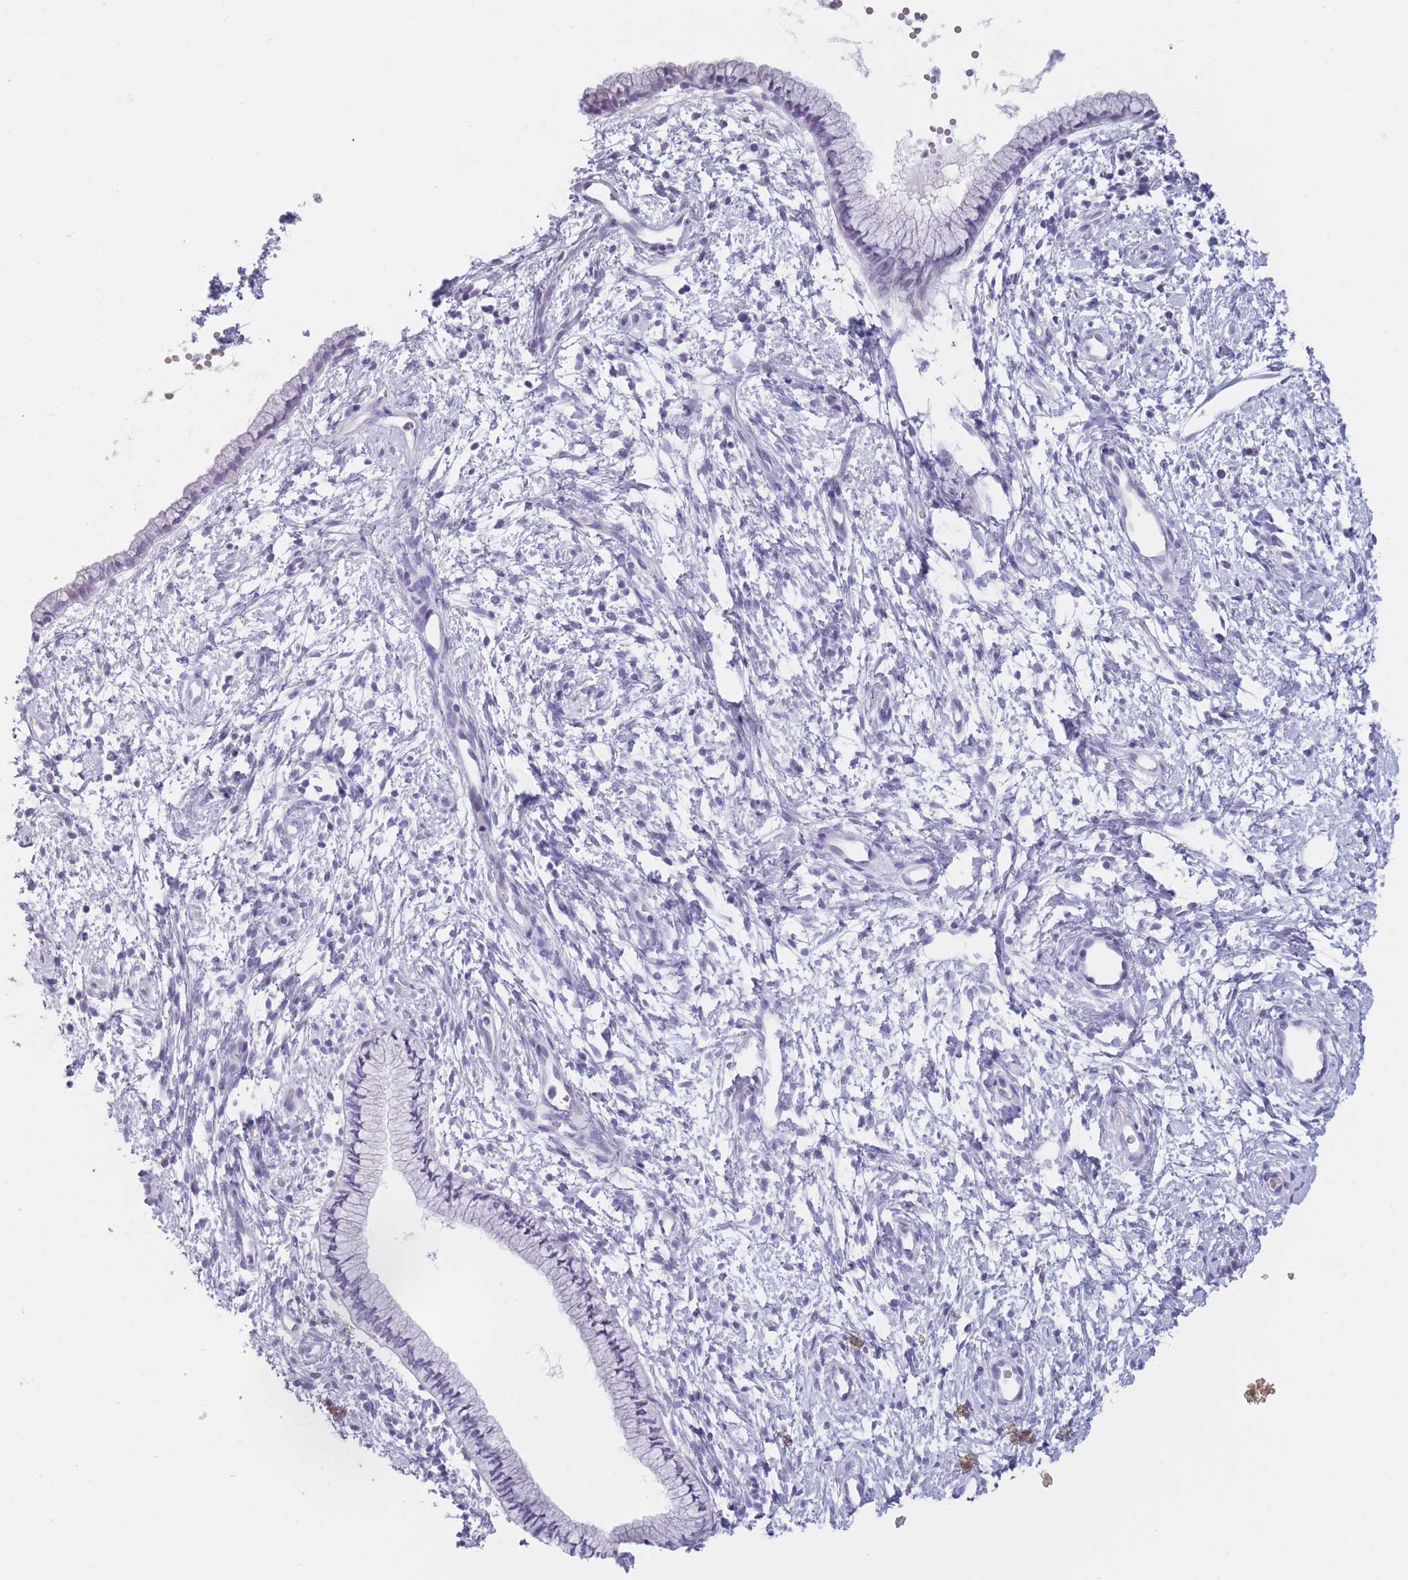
{"staining": {"intensity": "negative", "quantity": "none", "location": "none"}, "tissue": "cervix", "cell_type": "Glandular cells", "image_type": "normal", "snomed": [{"axis": "morphology", "description": "Normal tissue, NOS"}, {"axis": "topography", "description": "Cervix"}], "caption": "Immunohistochemistry (IHC) photomicrograph of unremarkable cervix stained for a protein (brown), which displays no positivity in glandular cells. Nuclei are stained in blue.", "gene": "PLEKHG2", "patient": {"sex": "female", "age": 57}}